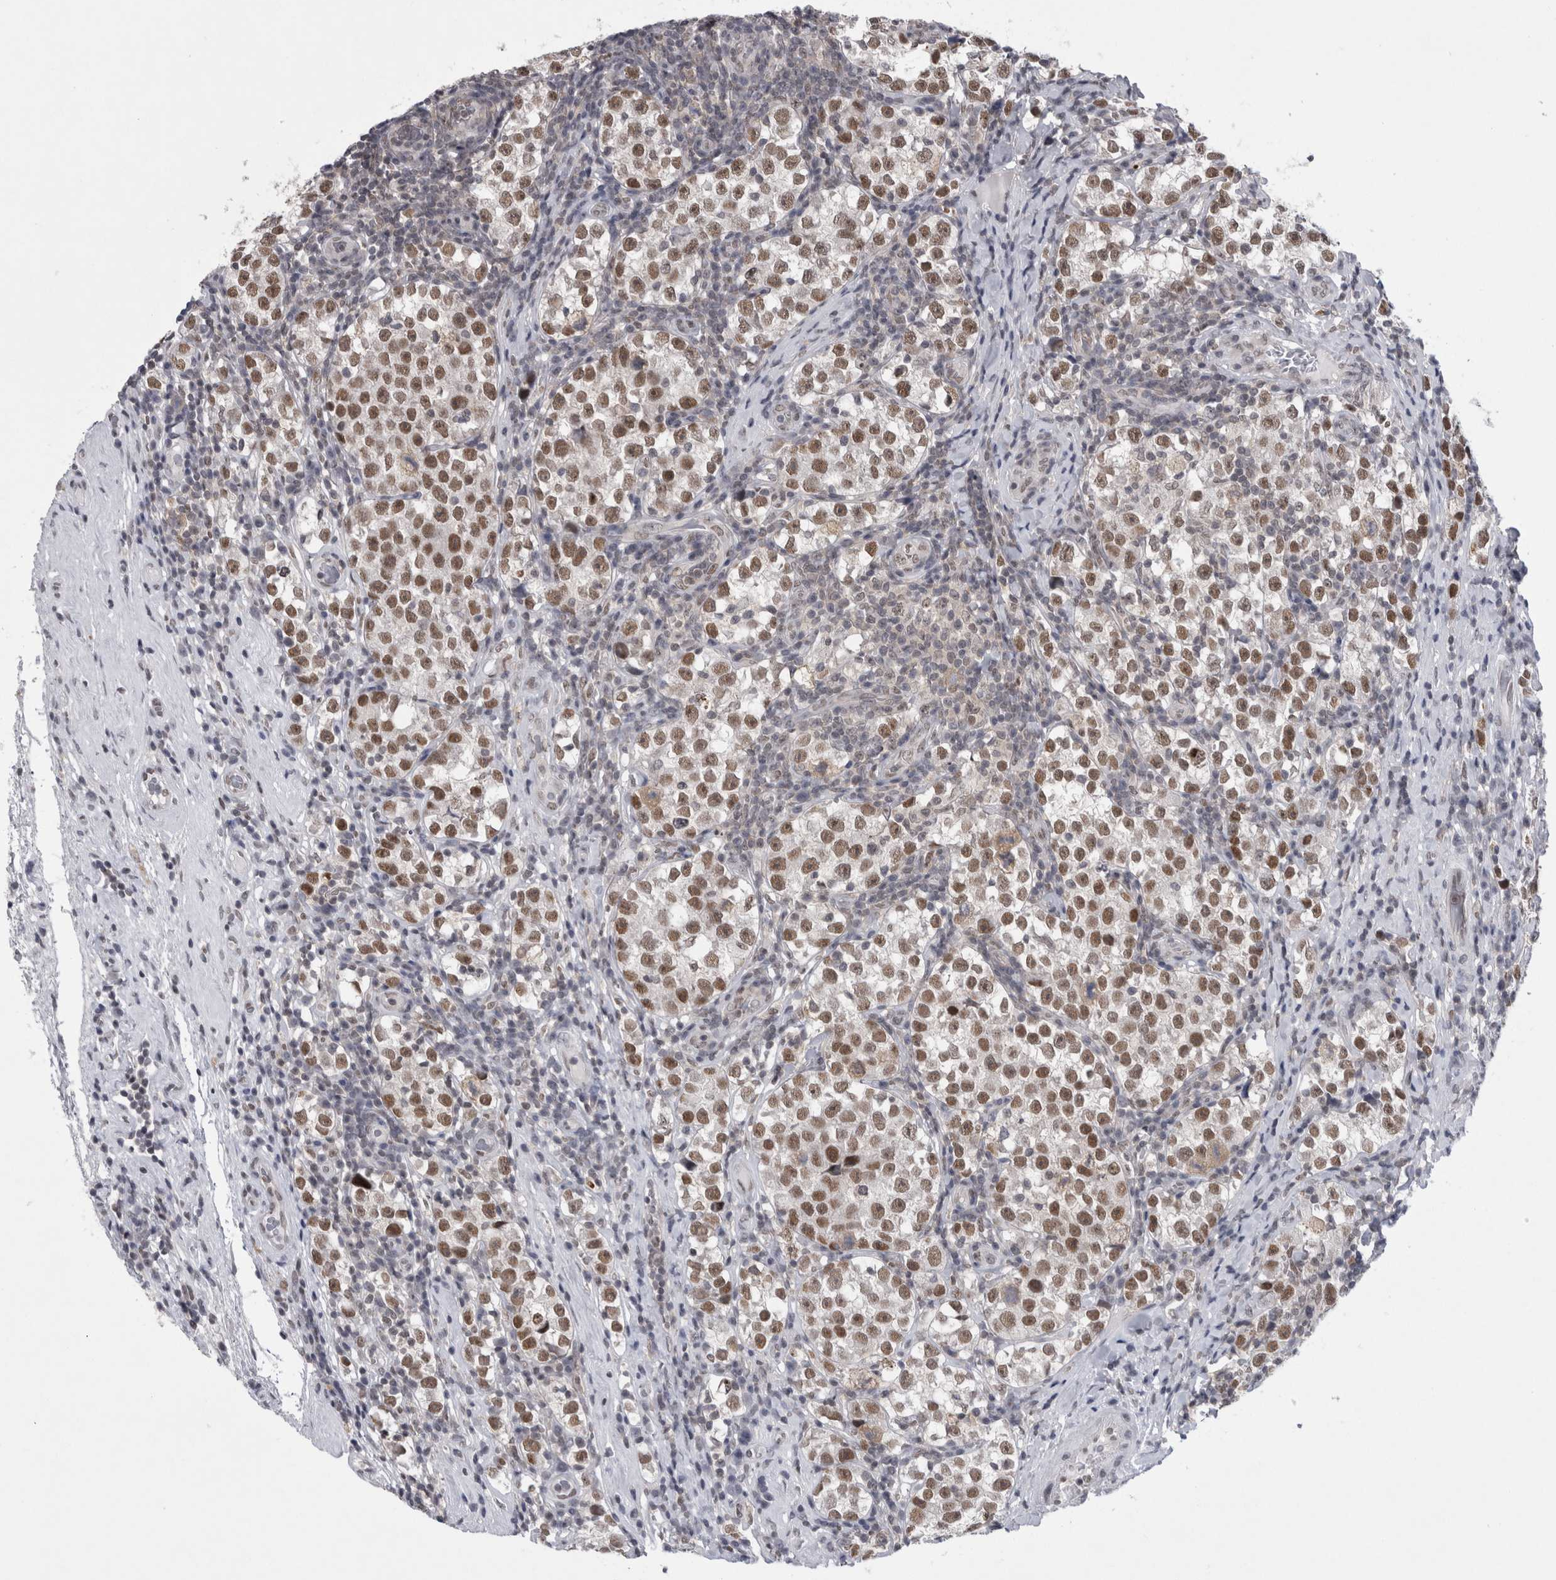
{"staining": {"intensity": "moderate", "quantity": ">75%", "location": "nuclear"}, "tissue": "testis cancer", "cell_type": "Tumor cells", "image_type": "cancer", "snomed": [{"axis": "morphology", "description": "Normal tissue, NOS"}, {"axis": "morphology", "description": "Seminoma, NOS"}, {"axis": "topography", "description": "Testis"}], "caption": "Immunohistochemical staining of human testis seminoma demonstrates medium levels of moderate nuclear protein staining in approximately >75% of tumor cells. (Brightfield microscopy of DAB IHC at high magnification).", "gene": "PSMB2", "patient": {"sex": "male", "age": 43}}